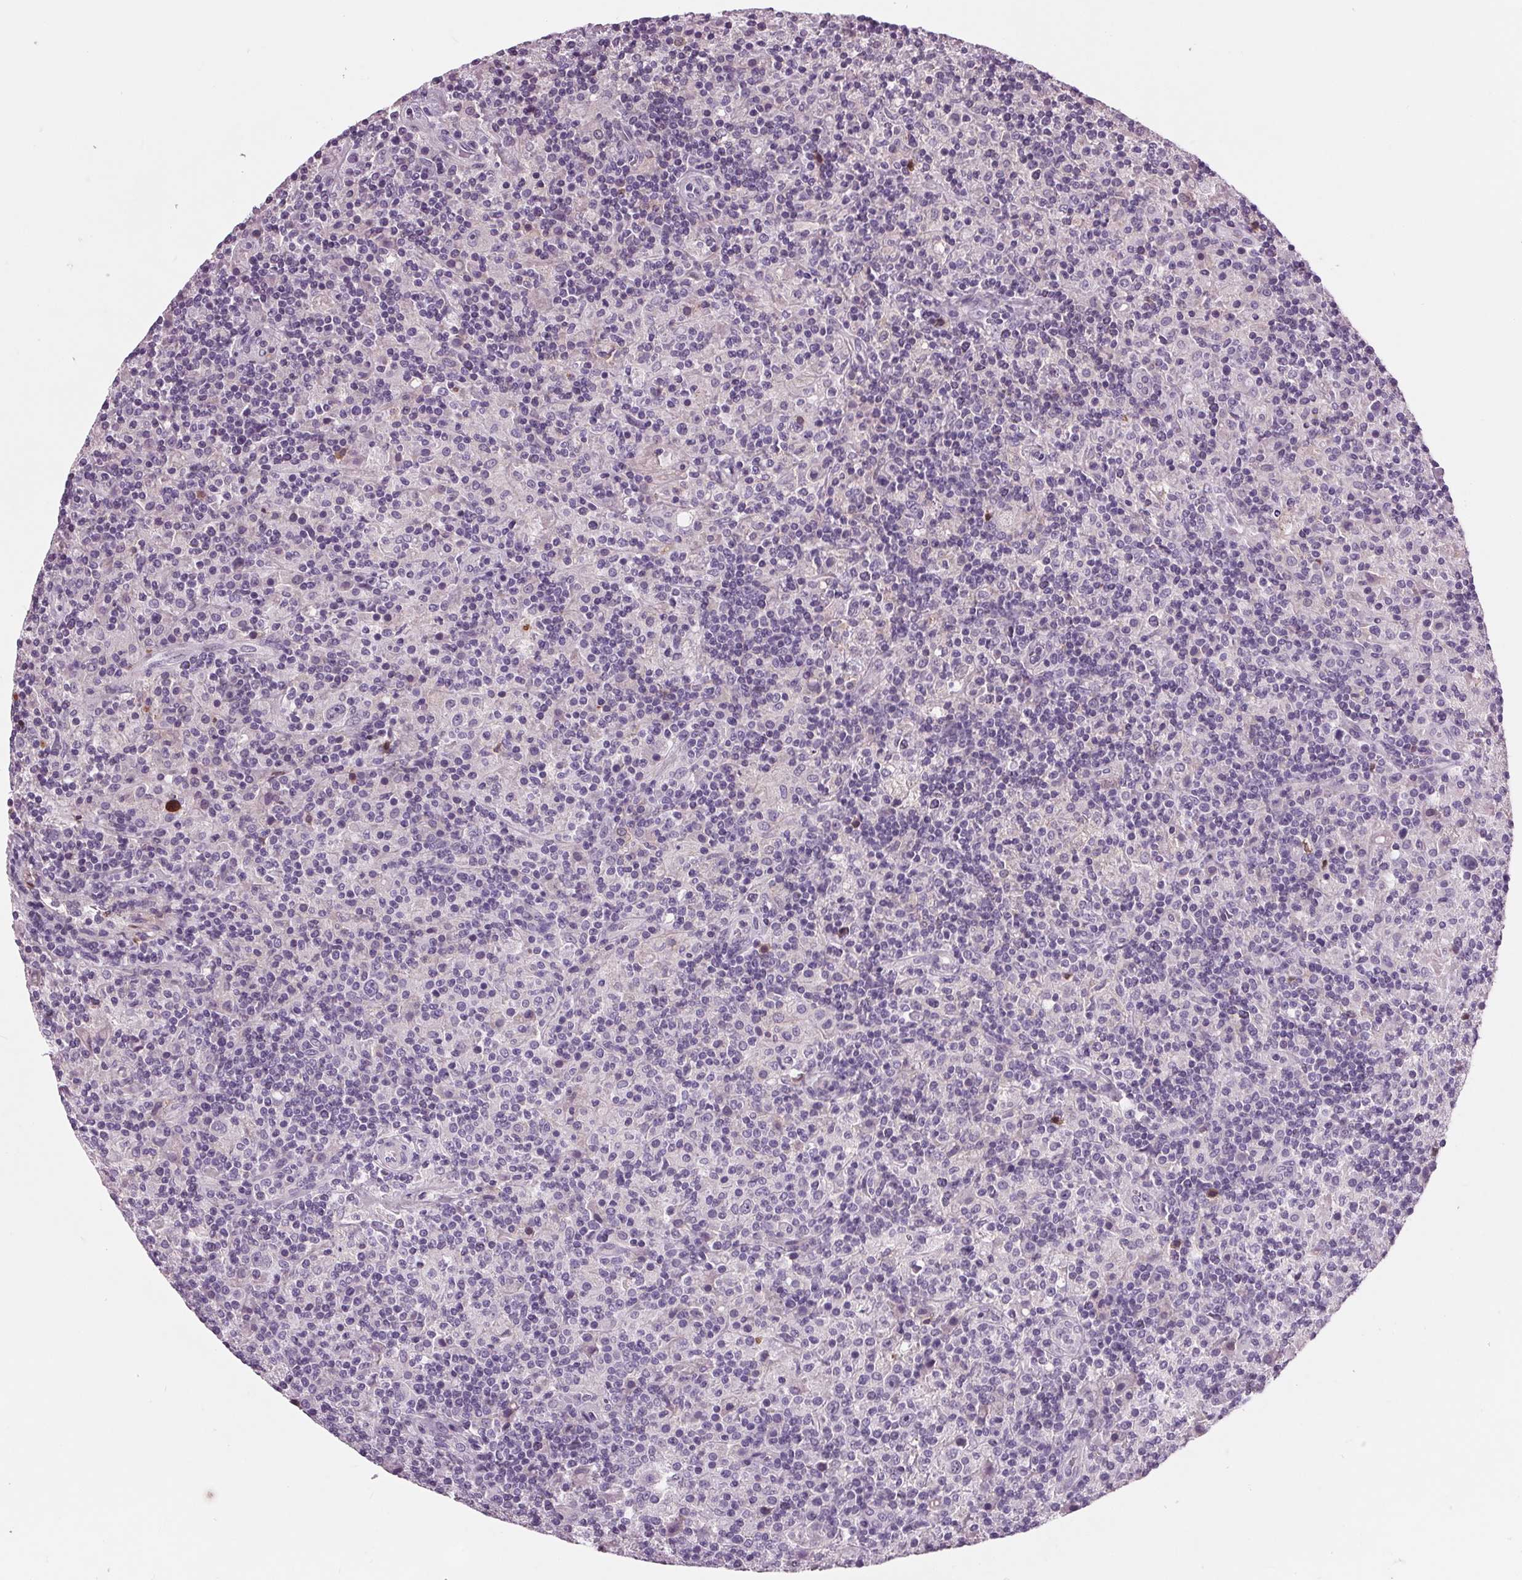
{"staining": {"intensity": "negative", "quantity": "none", "location": "none"}, "tissue": "lymphoma", "cell_type": "Tumor cells", "image_type": "cancer", "snomed": [{"axis": "morphology", "description": "Hodgkin's disease, NOS"}, {"axis": "topography", "description": "Lymph node"}], "caption": "A photomicrograph of human lymphoma is negative for staining in tumor cells.", "gene": "C6", "patient": {"sex": "male", "age": 70}}